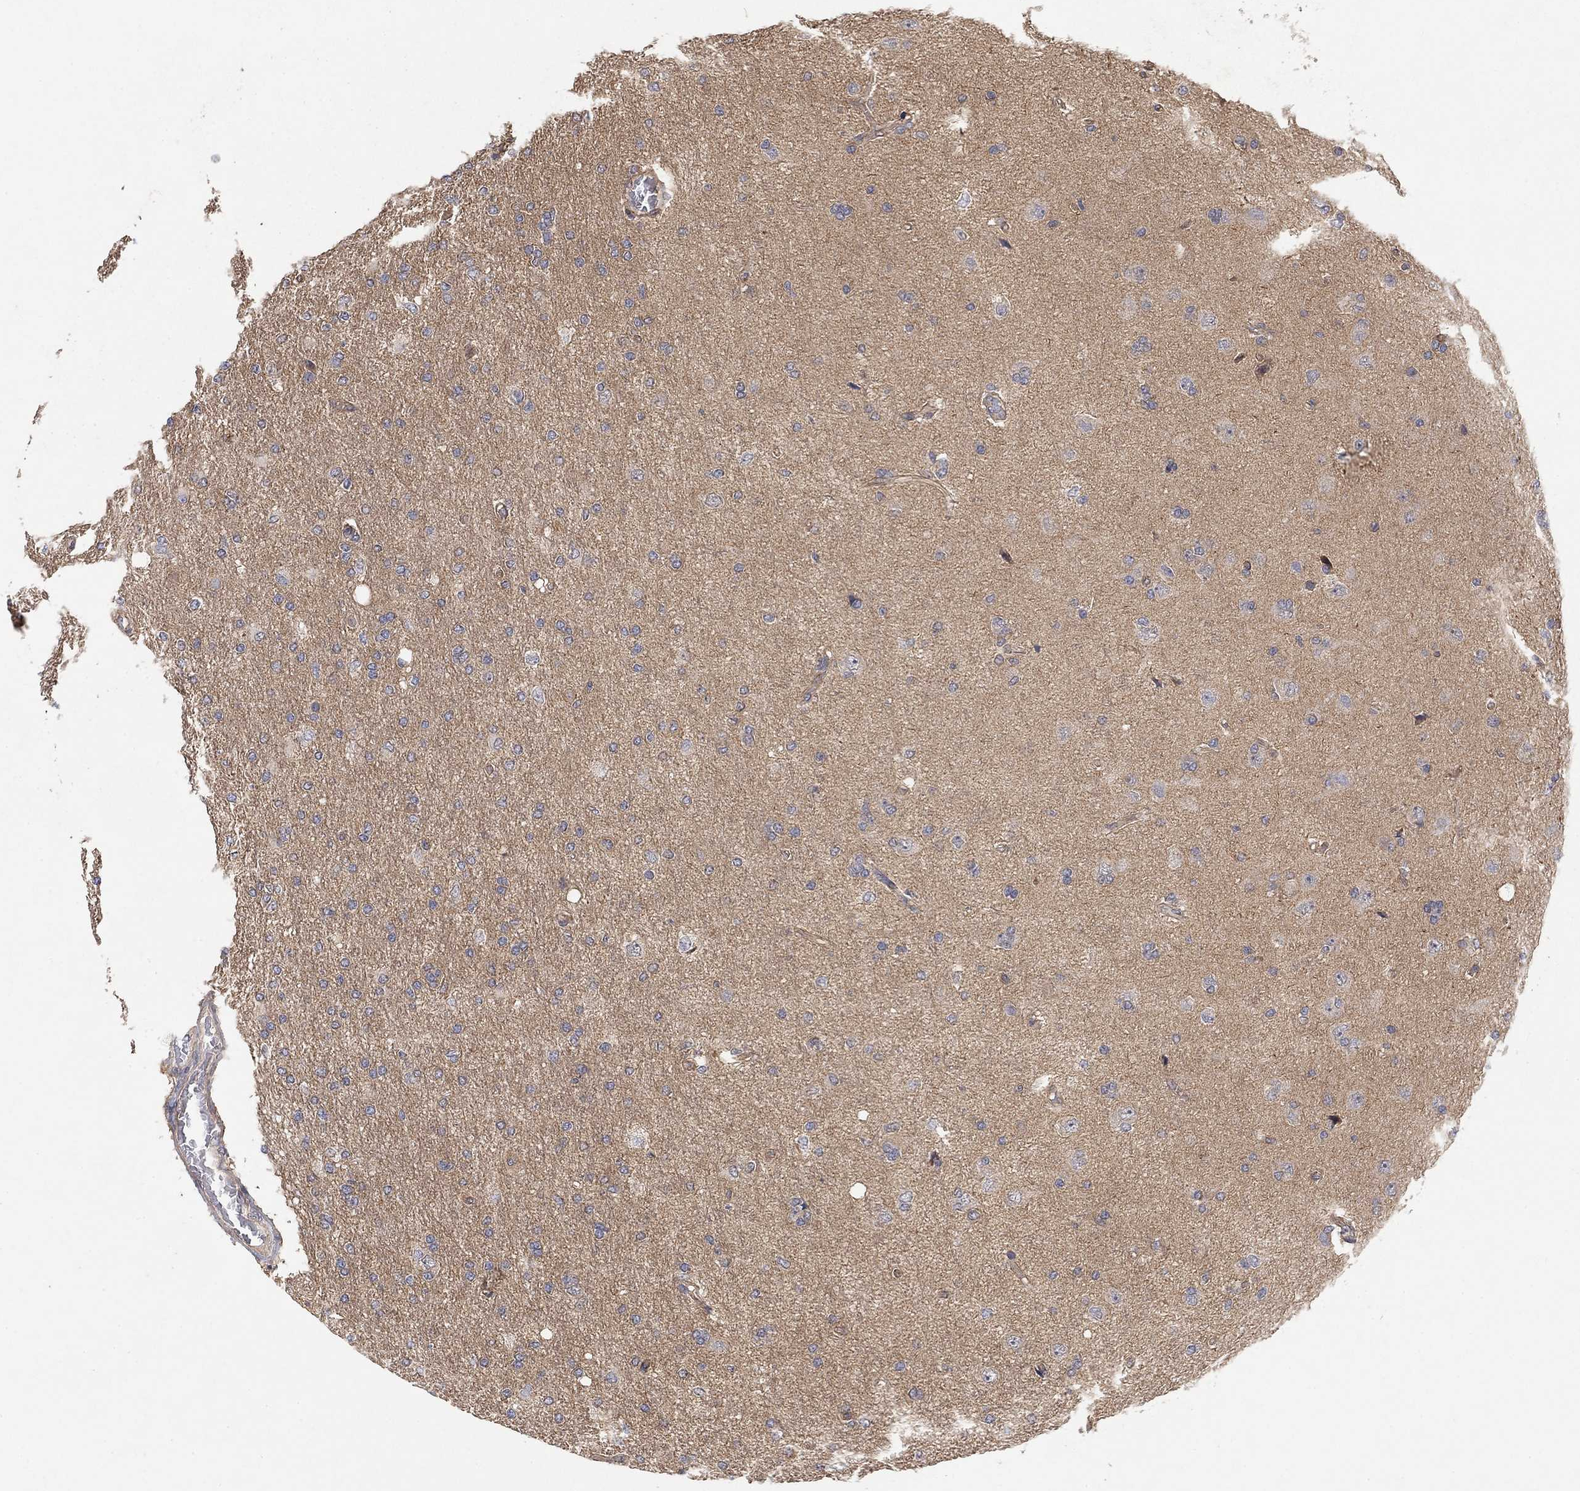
{"staining": {"intensity": "negative", "quantity": "none", "location": "none"}, "tissue": "glioma", "cell_type": "Tumor cells", "image_type": "cancer", "snomed": [{"axis": "morphology", "description": "Glioma, malignant, High grade"}, {"axis": "topography", "description": "Cerebral cortex"}], "caption": "The image reveals no staining of tumor cells in glioma.", "gene": "MCUR1", "patient": {"sex": "male", "age": 70}}